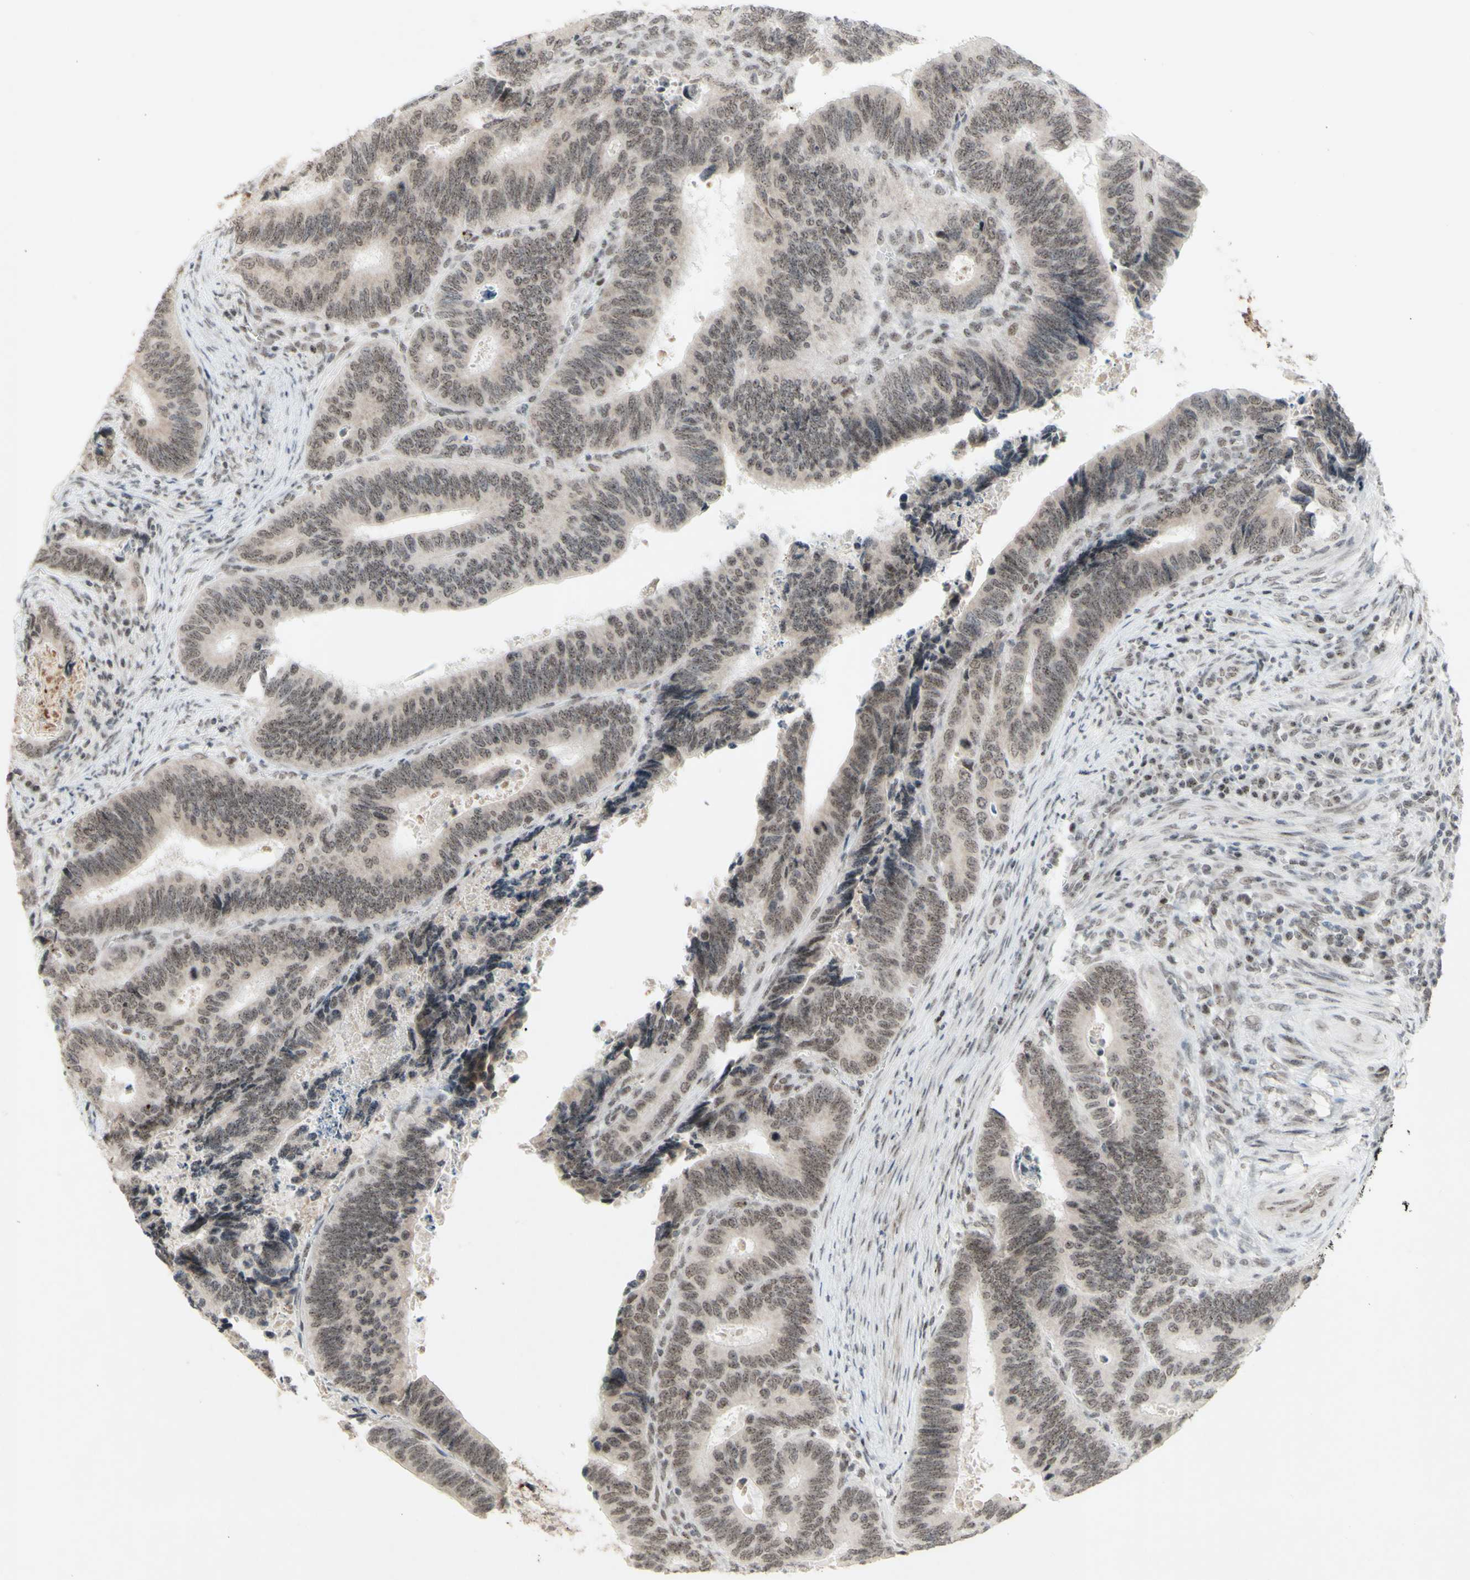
{"staining": {"intensity": "weak", "quantity": ">75%", "location": "nuclear"}, "tissue": "colorectal cancer", "cell_type": "Tumor cells", "image_type": "cancer", "snomed": [{"axis": "morphology", "description": "Inflammation, NOS"}, {"axis": "morphology", "description": "Adenocarcinoma, NOS"}, {"axis": "topography", "description": "Colon"}], "caption": "Tumor cells exhibit low levels of weak nuclear positivity in approximately >75% of cells in colorectal adenocarcinoma.", "gene": "CENPB", "patient": {"sex": "male", "age": 72}}